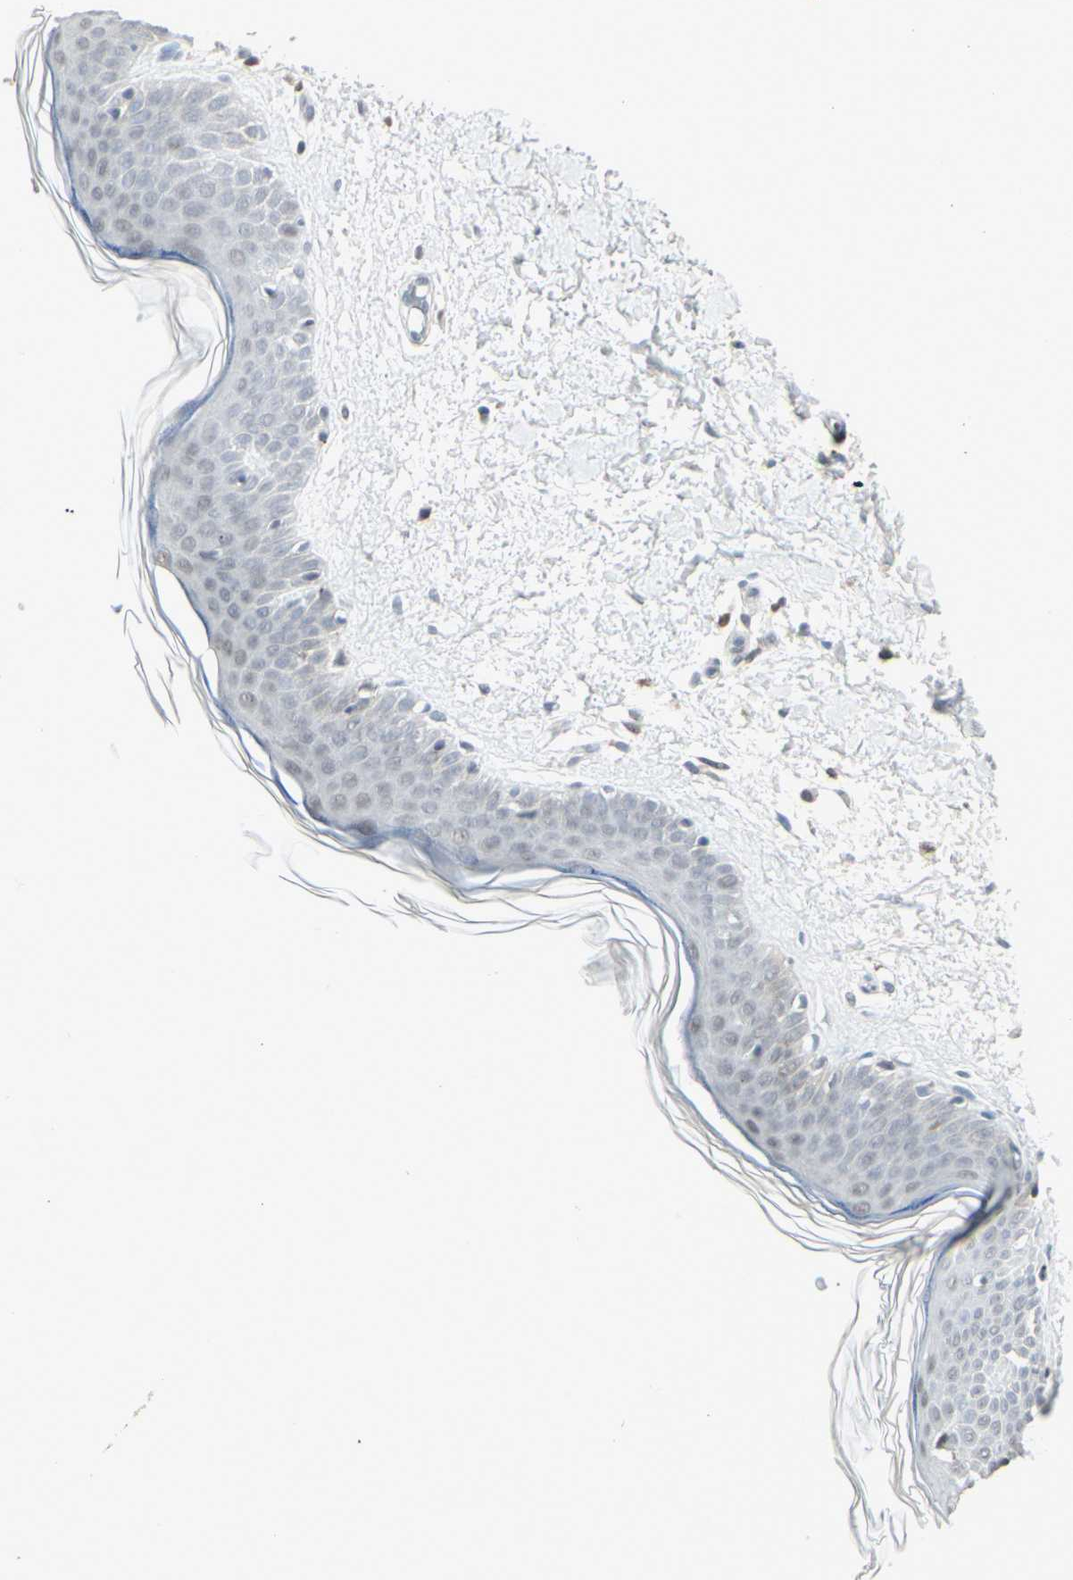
{"staining": {"intensity": "negative", "quantity": "none", "location": "none"}, "tissue": "skin", "cell_type": "Fibroblasts", "image_type": "normal", "snomed": [{"axis": "morphology", "description": "Normal tissue, NOS"}, {"axis": "topography", "description": "Skin"}], "caption": "A photomicrograph of human skin is negative for staining in fibroblasts. (Immunohistochemistry, brightfield microscopy, high magnification).", "gene": "SAMSN1", "patient": {"sex": "female", "age": 56}}